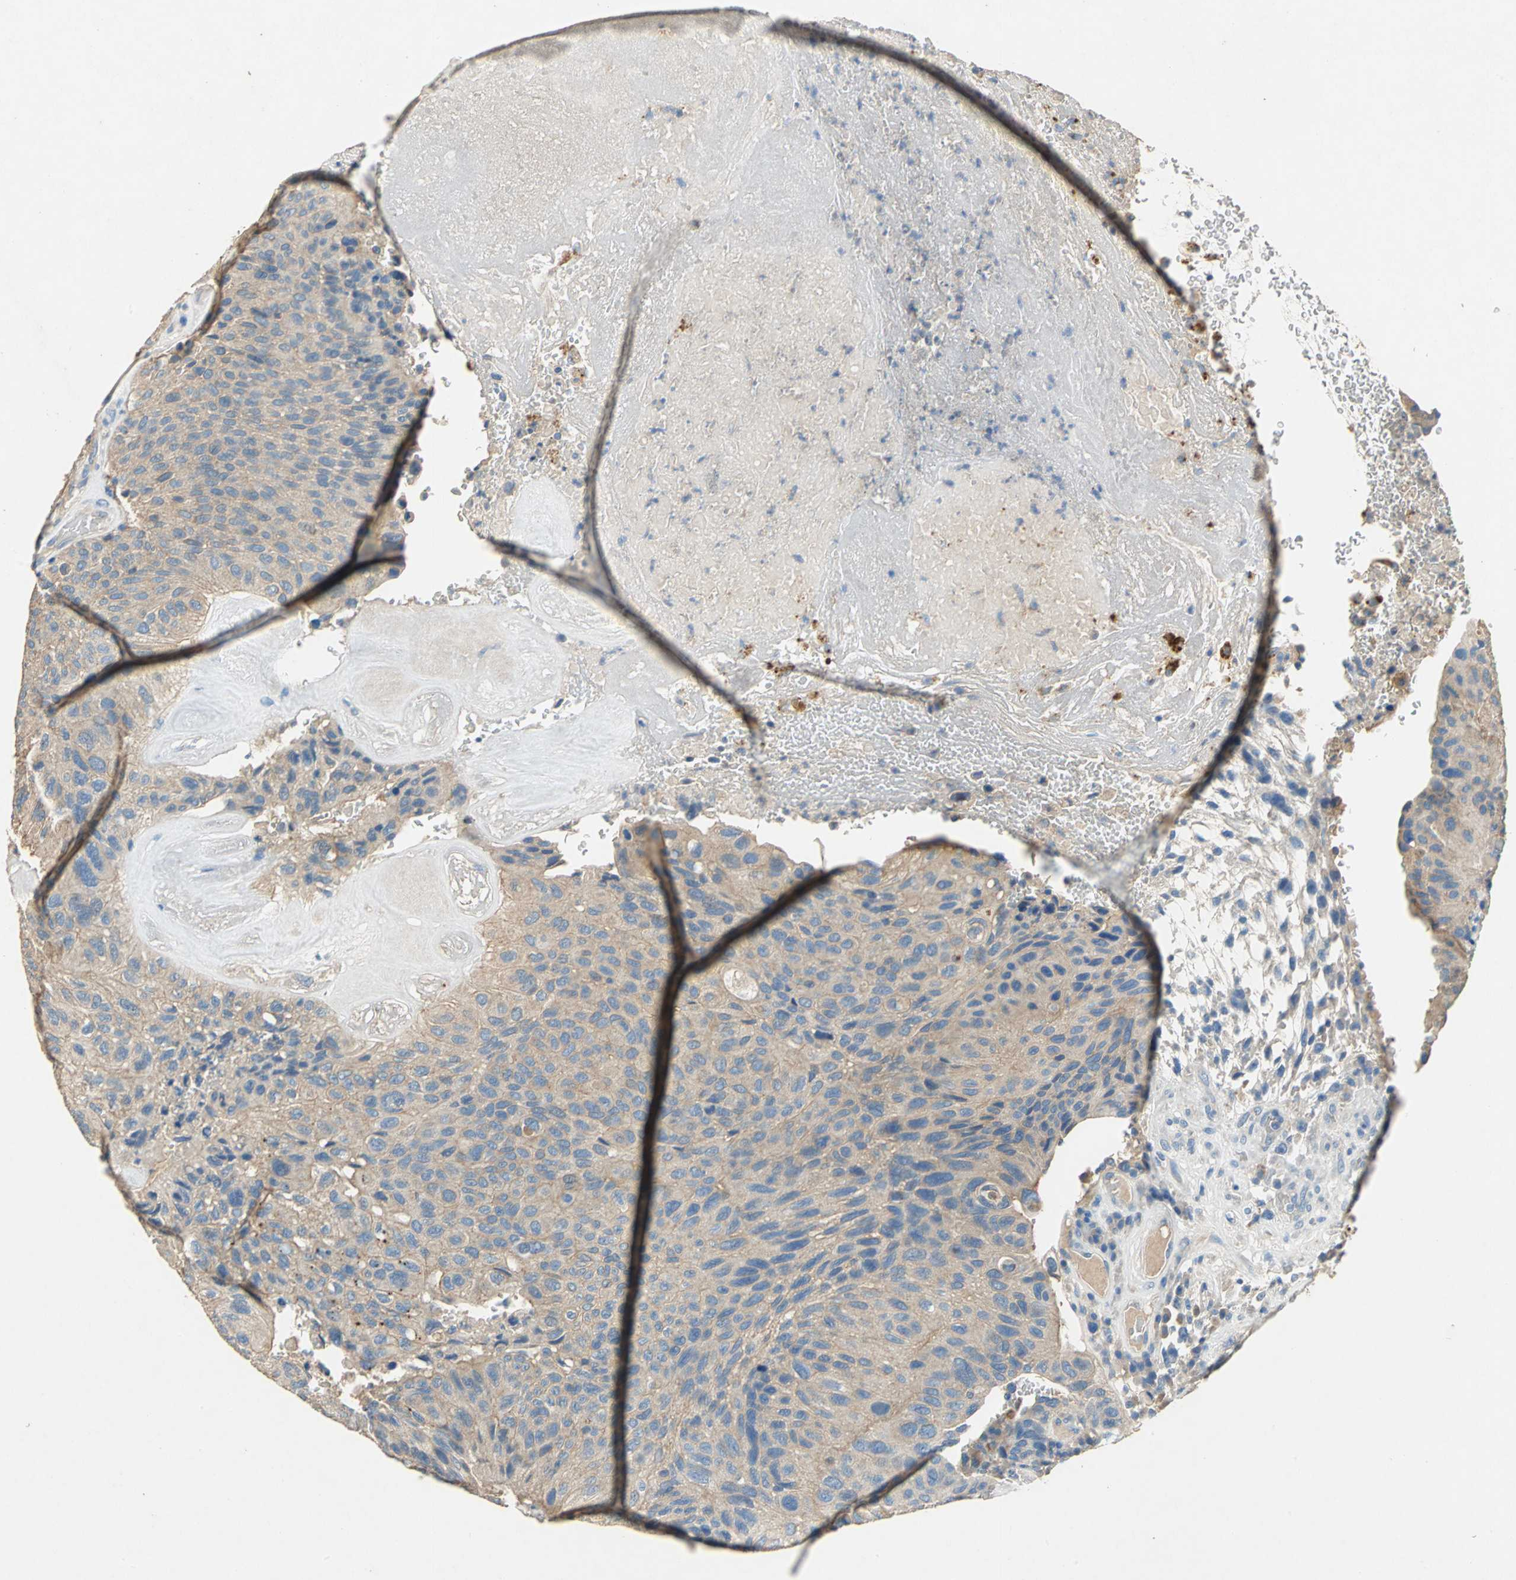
{"staining": {"intensity": "weak", "quantity": ">75%", "location": "cytoplasmic/membranous"}, "tissue": "urothelial cancer", "cell_type": "Tumor cells", "image_type": "cancer", "snomed": [{"axis": "morphology", "description": "Urothelial carcinoma, High grade"}, {"axis": "topography", "description": "Urinary bladder"}], "caption": "IHC photomicrograph of human urothelial carcinoma (high-grade) stained for a protein (brown), which shows low levels of weak cytoplasmic/membranous expression in about >75% of tumor cells.", "gene": "ADAMTS5", "patient": {"sex": "male", "age": 66}}